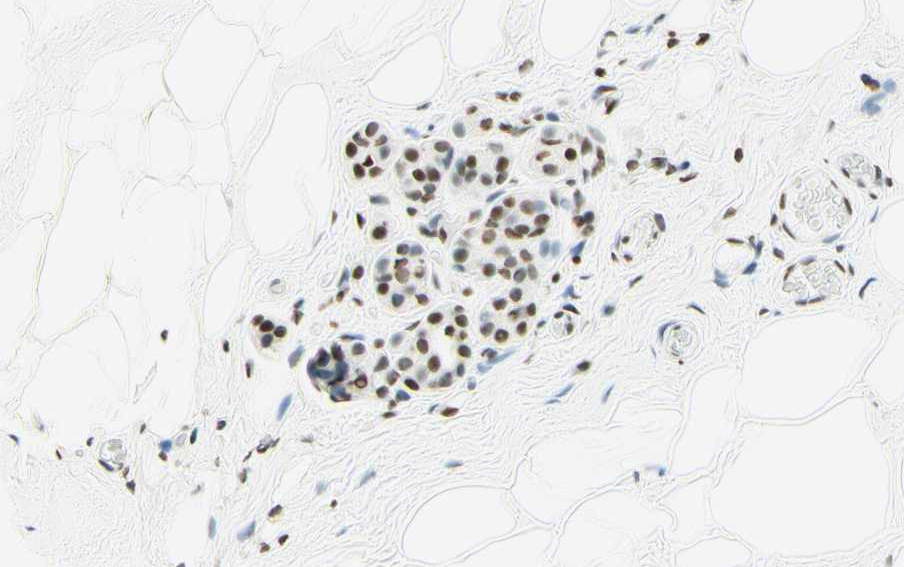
{"staining": {"intensity": "moderate", "quantity": ">75%", "location": "nuclear"}, "tissue": "breast", "cell_type": "Adipocytes", "image_type": "normal", "snomed": [{"axis": "morphology", "description": "Normal tissue, NOS"}, {"axis": "topography", "description": "Breast"}], "caption": "A medium amount of moderate nuclear staining is present in about >75% of adipocytes in normal breast.", "gene": "MSH2", "patient": {"sex": "female", "age": 75}}